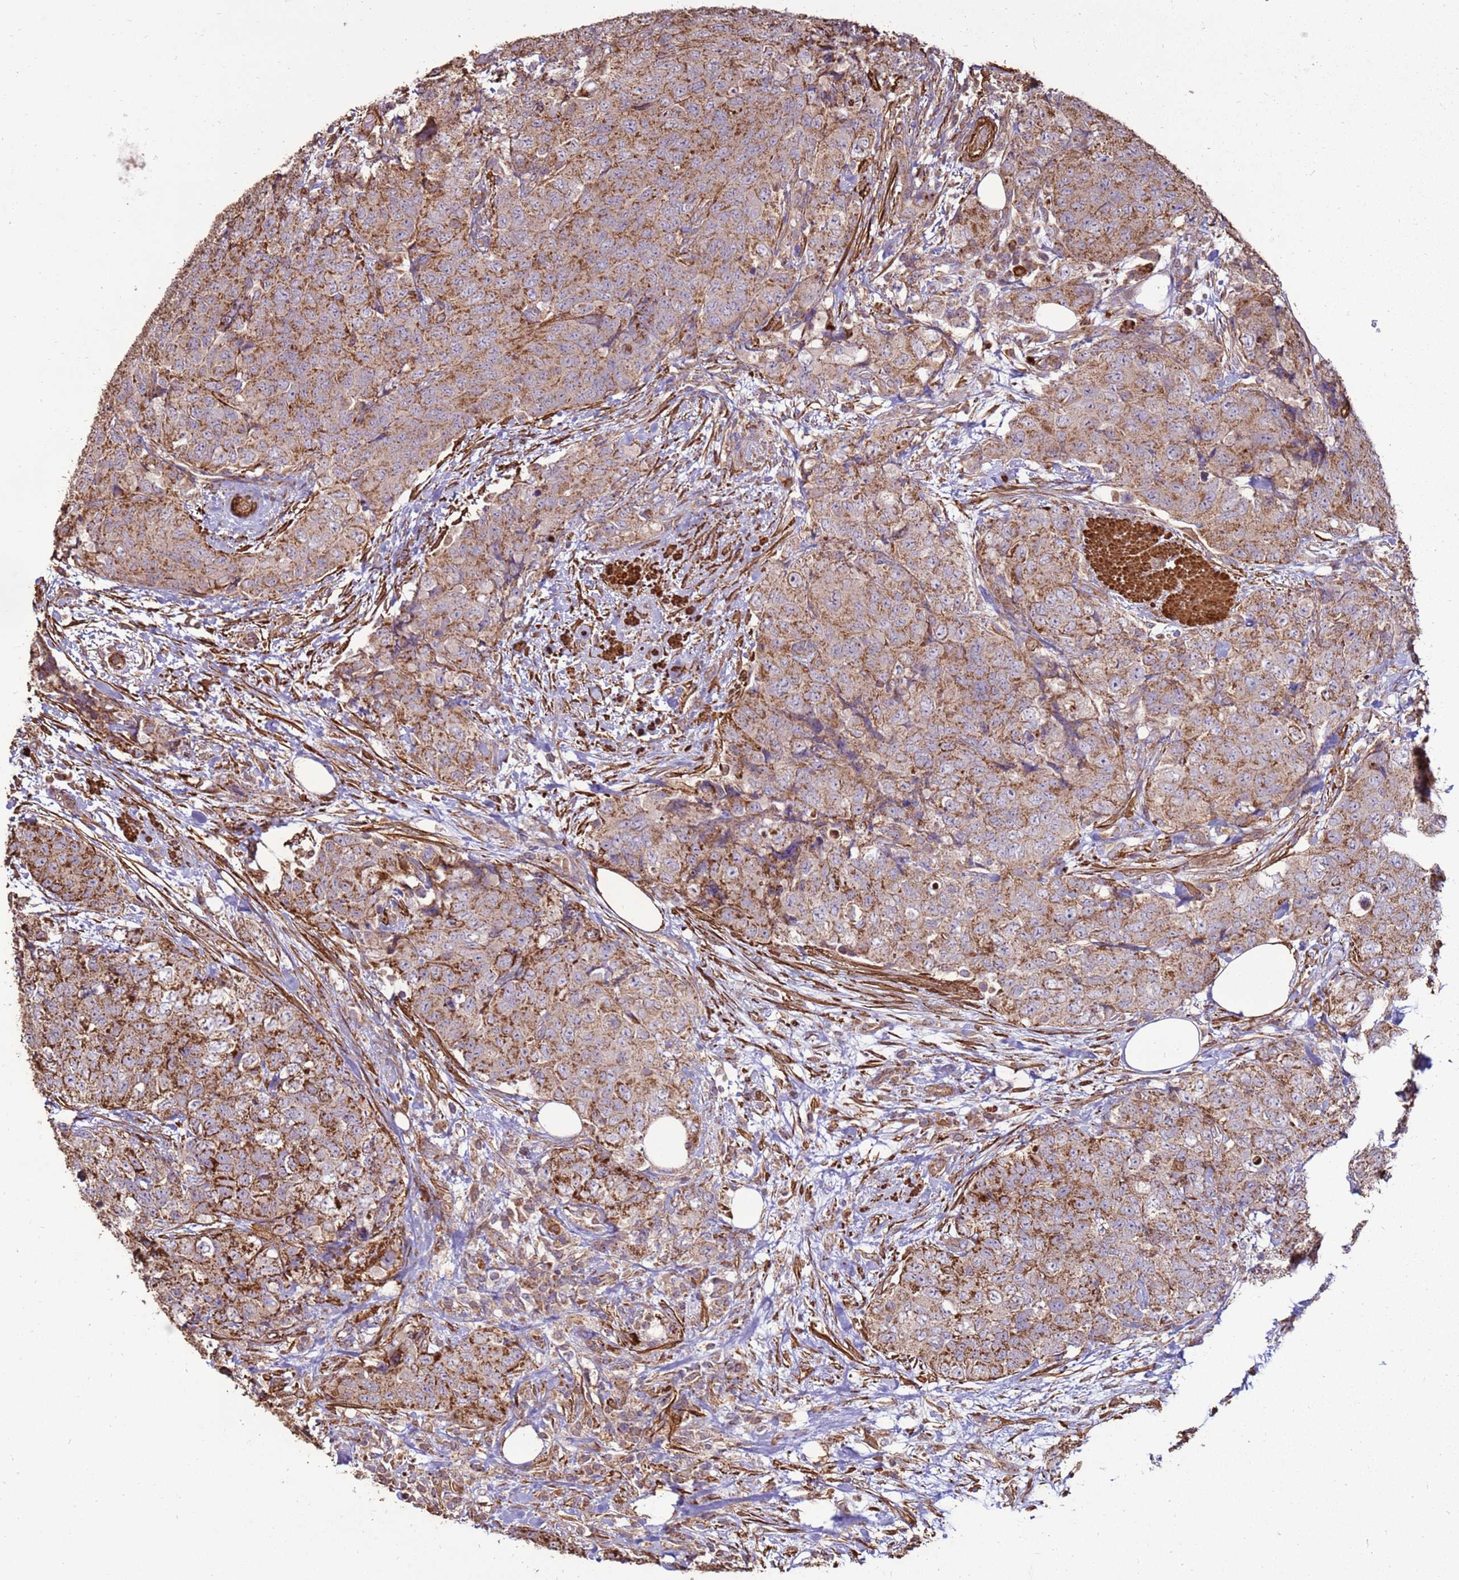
{"staining": {"intensity": "strong", "quantity": "<25%", "location": "cytoplasmic/membranous"}, "tissue": "urothelial cancer", "cell_type": "Tumor cells", "image_type": "cancer", "snomed": [{"axis": "morphology", "description": "Urothelial carcinoma, High grade"}, {"axis": "topography", "description": "Urinary bladder"}], "caption": "Urothelial cancer stained with a protein marker displays strong staining in tumor cells.", "gene": "DDX59", "patient": {"sex": "female", "age": 78}}